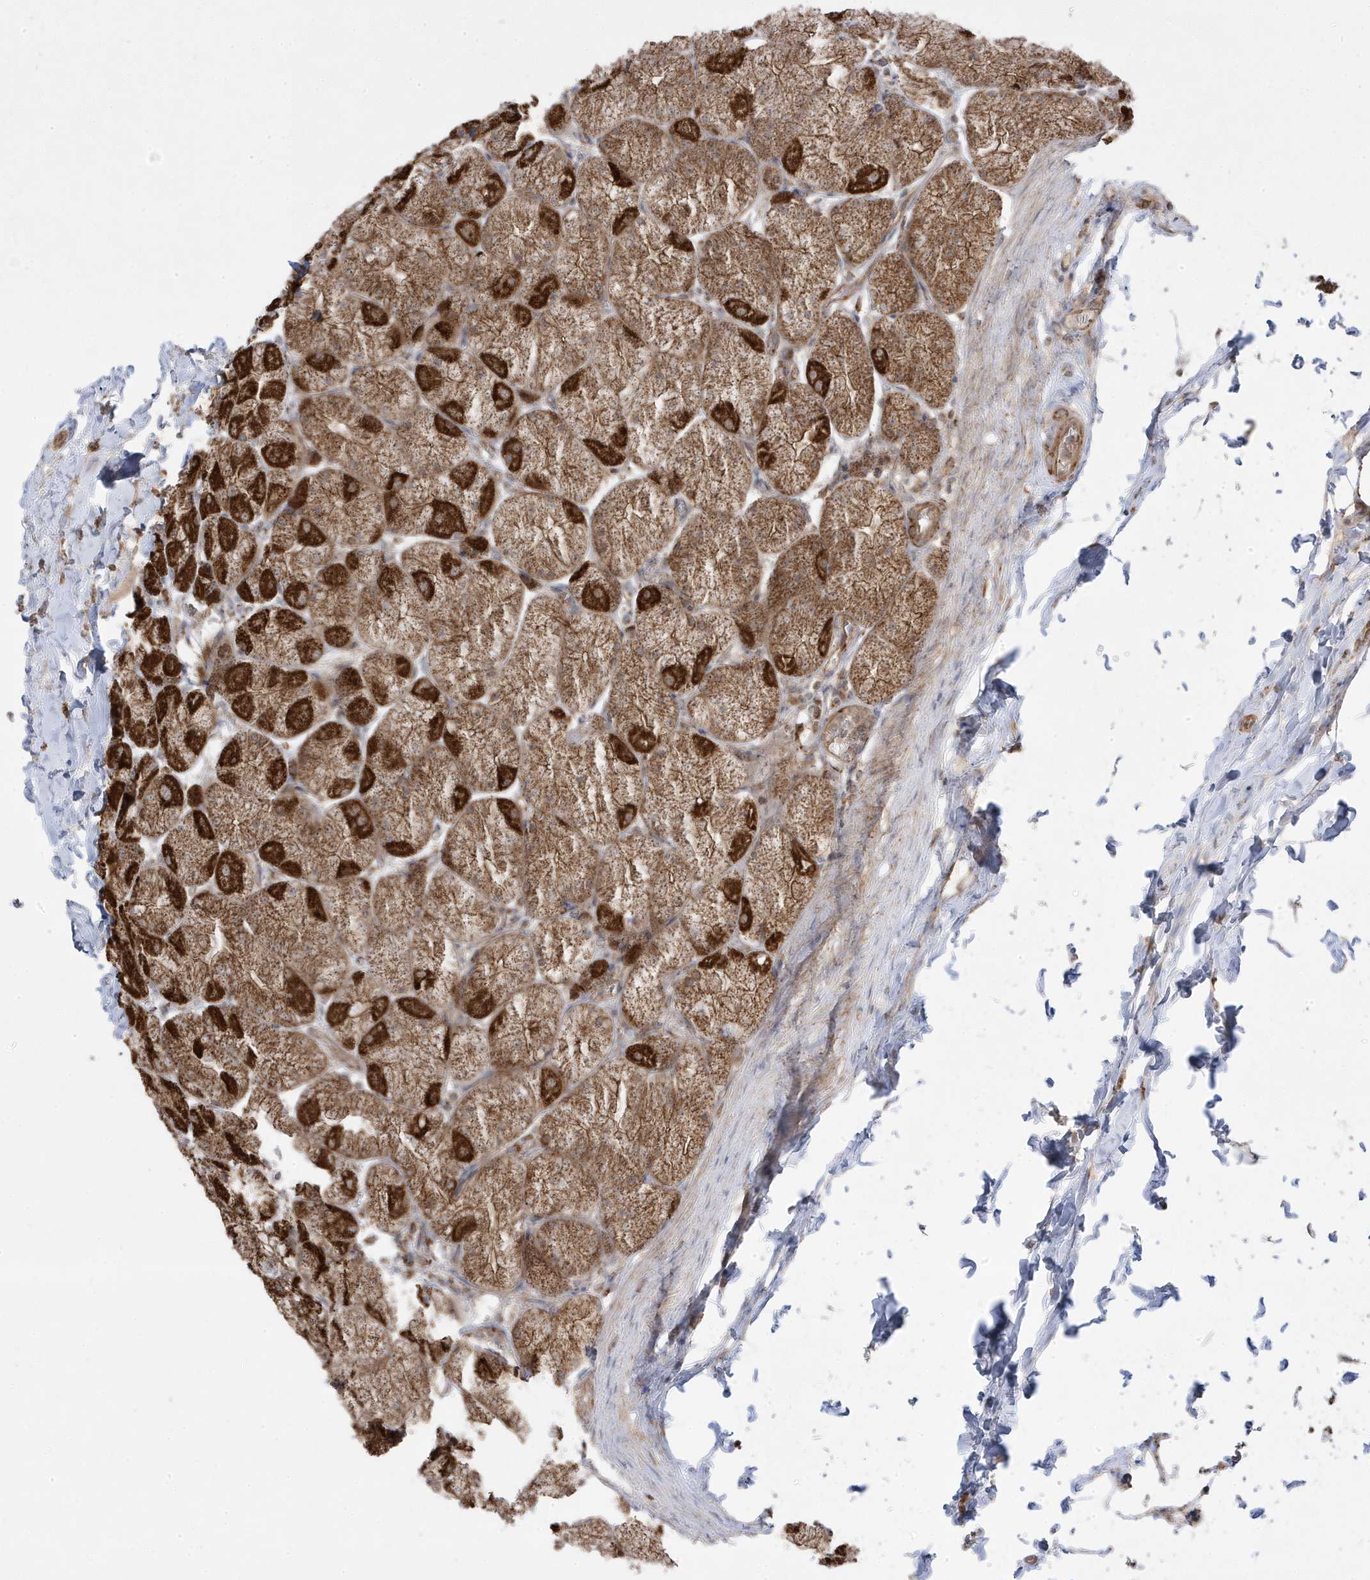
{"staining": {"intensity": "strong", "quantity": ">75%", "location": "cytoplasmic/membranous"}, "tissue": "stomach", "cell_type": "Glandular cells", "image_type": "normal", "snomed": [{"axis": "morphology", "description": "Normal tissue, NOS"}, {"axis": "topography", "description": "Stomach, upper"}], "caption": "Human stomach stained with a protein marker demonstrates strong staining in glandular cells.", "gene": "CLUAP1", "patient": {"sex": "female", "age": 56}}